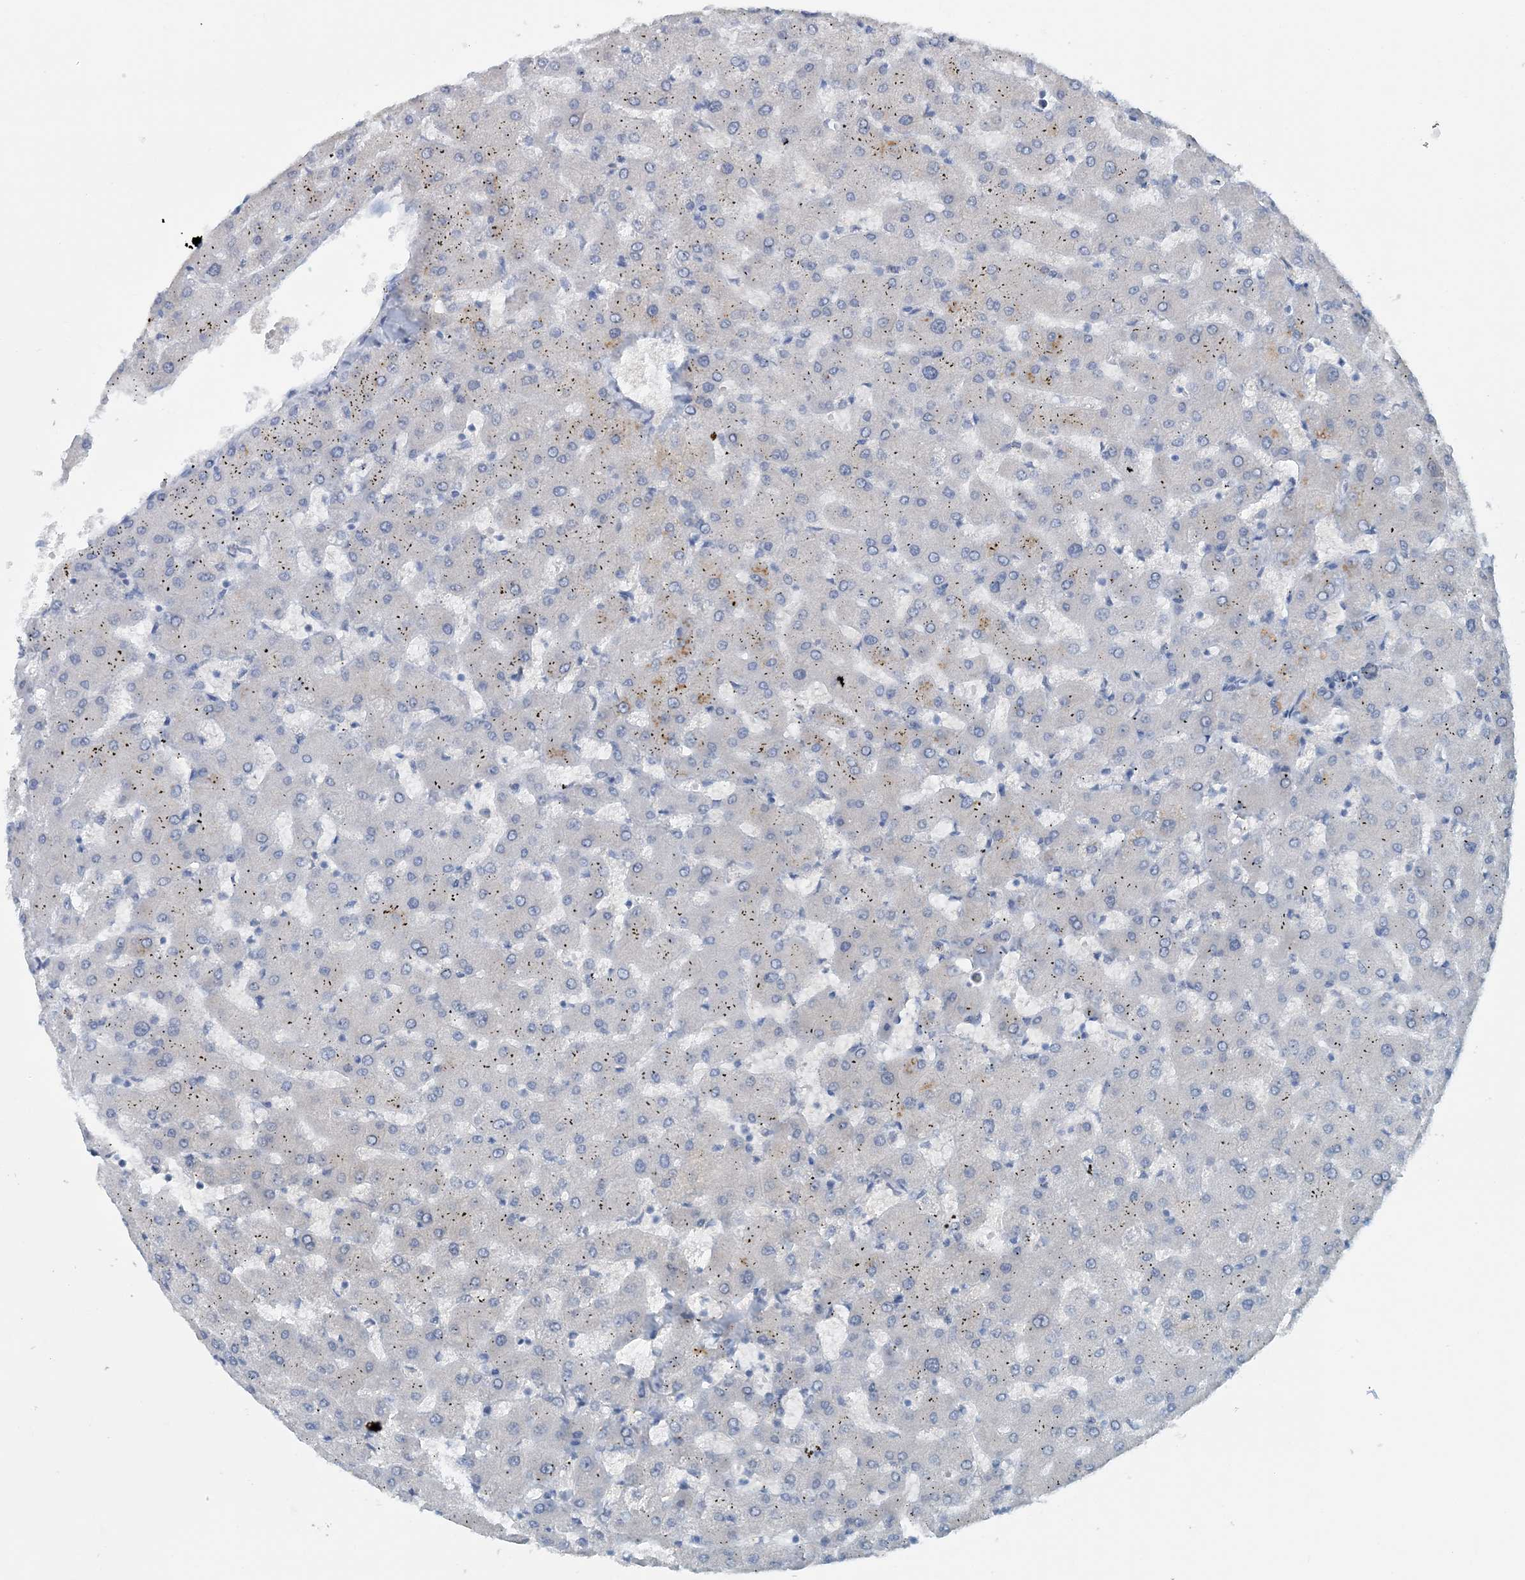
{"staining": {"intensity": "weak", "quantity": "<25%", "location": "cytoplasmic/membranous"}, "tissue": "liver", "cell_type": "Cholangiocytes", "image_type": "normal", "snomed": [{"axis": "morphology", "description": "Normal tissue, NOS"}, {"axis": "topography", "description": "Liver"}], "caption": "Liver was stained to show a protein in brown. There is no significant positivity in cholangiocytes. (Stains: DAB (3,3'-diaminobenzidine) IHC with hematoxylin counter stain, Microscopy: brightfield microscopy at high magnification).", "gene": "PFN2", "patient": {"sex": "female", "age": 63}}